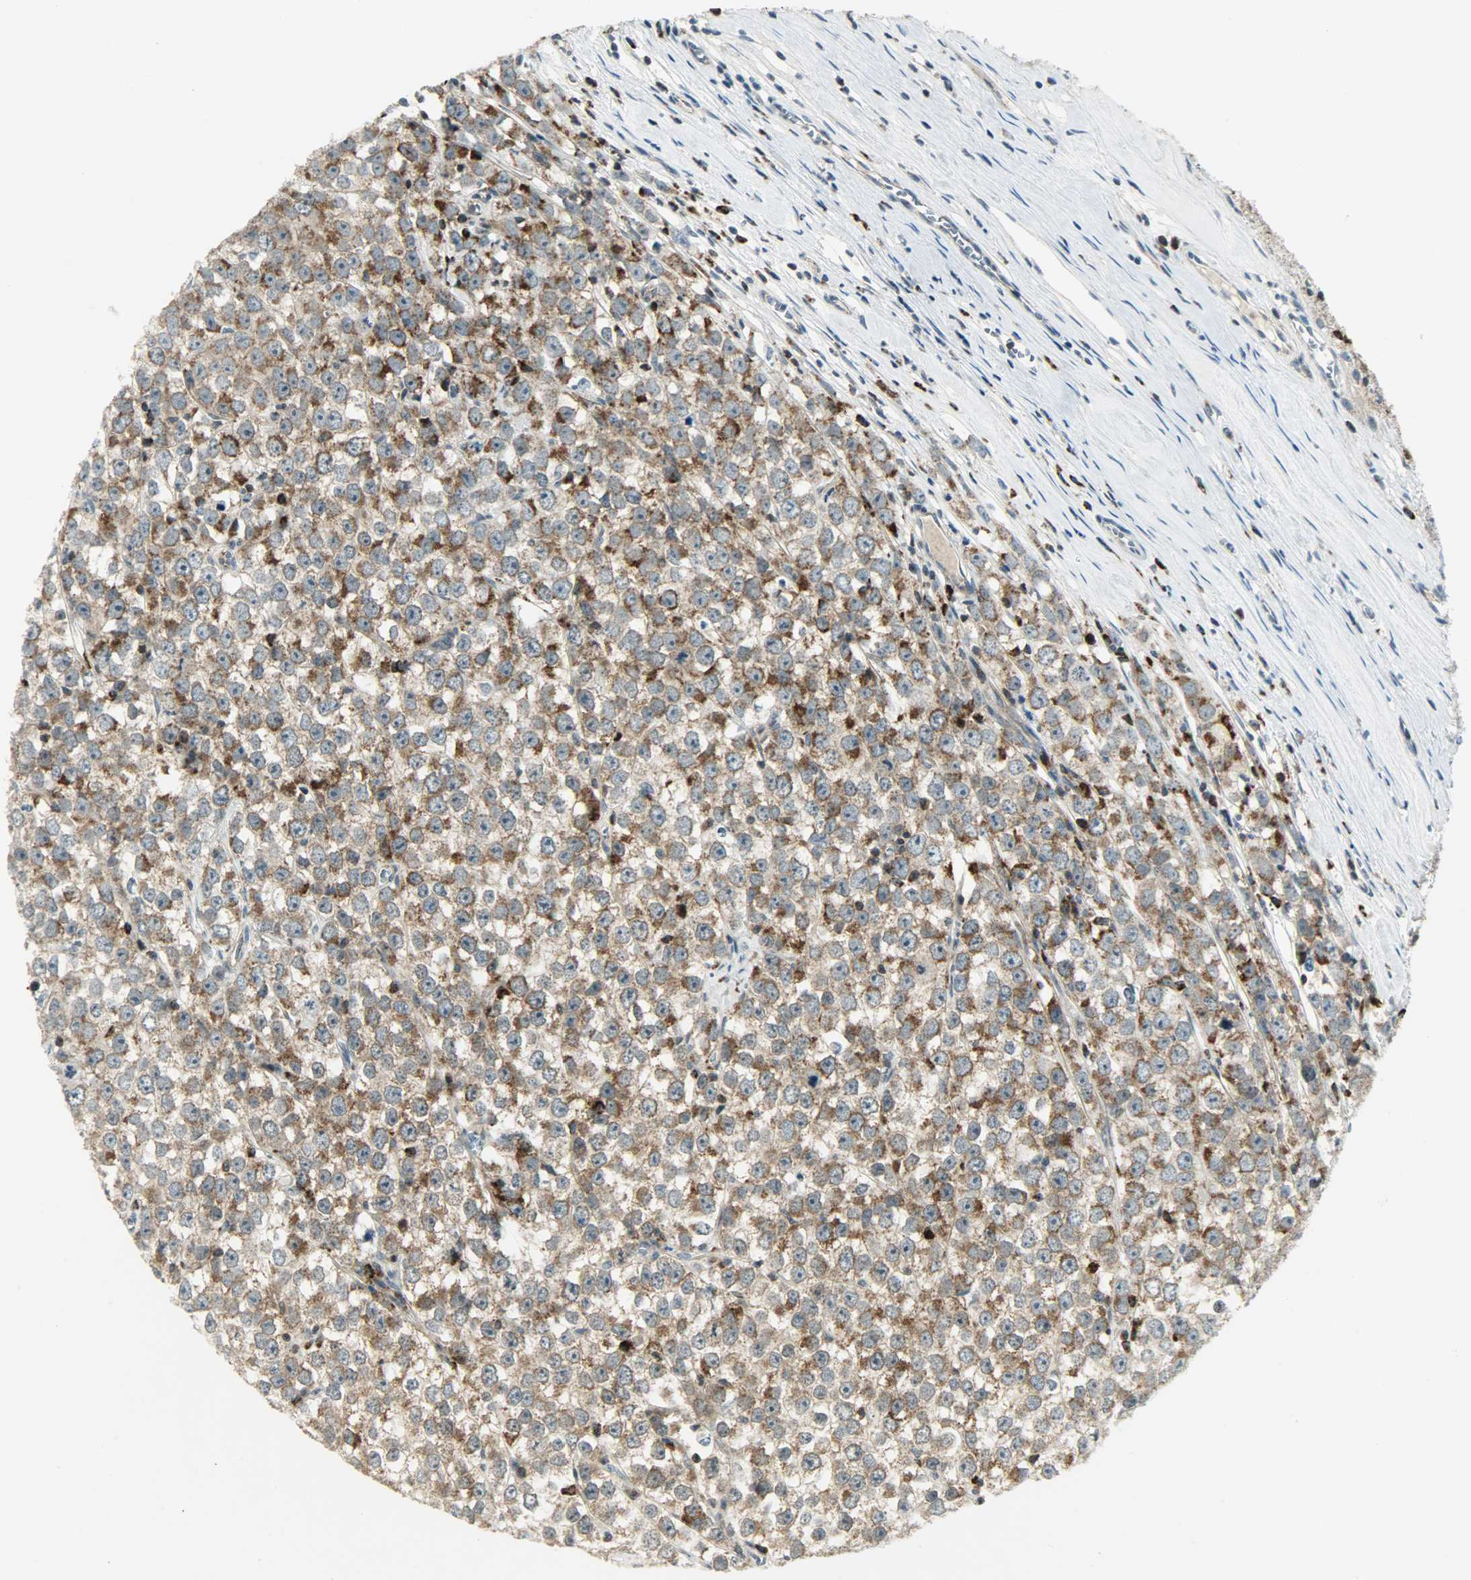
{"staining": {"intensity": "moderate", "quantity": "25%-75%", "location": "cytoplasmic/membranous"}, "tissue": "testis cancer", "cell_type": "Tumor cells", "image_type": "cancer", "snomed": [{"axis": "morphology", "description": "Seminoma, NOS"}, {"axis": "morphology", "description": "Carcinoma, Embryonal, NOS"}, {"axis": "topography", "description": "Testis"}], "caption": "Embryonal carcinoma (testis) stained for a protein displays moderate cytoplasmic/membranous positivity in tumor cells.", "gene": "IL15", "patient": {"sex": "male", "age": 52}}